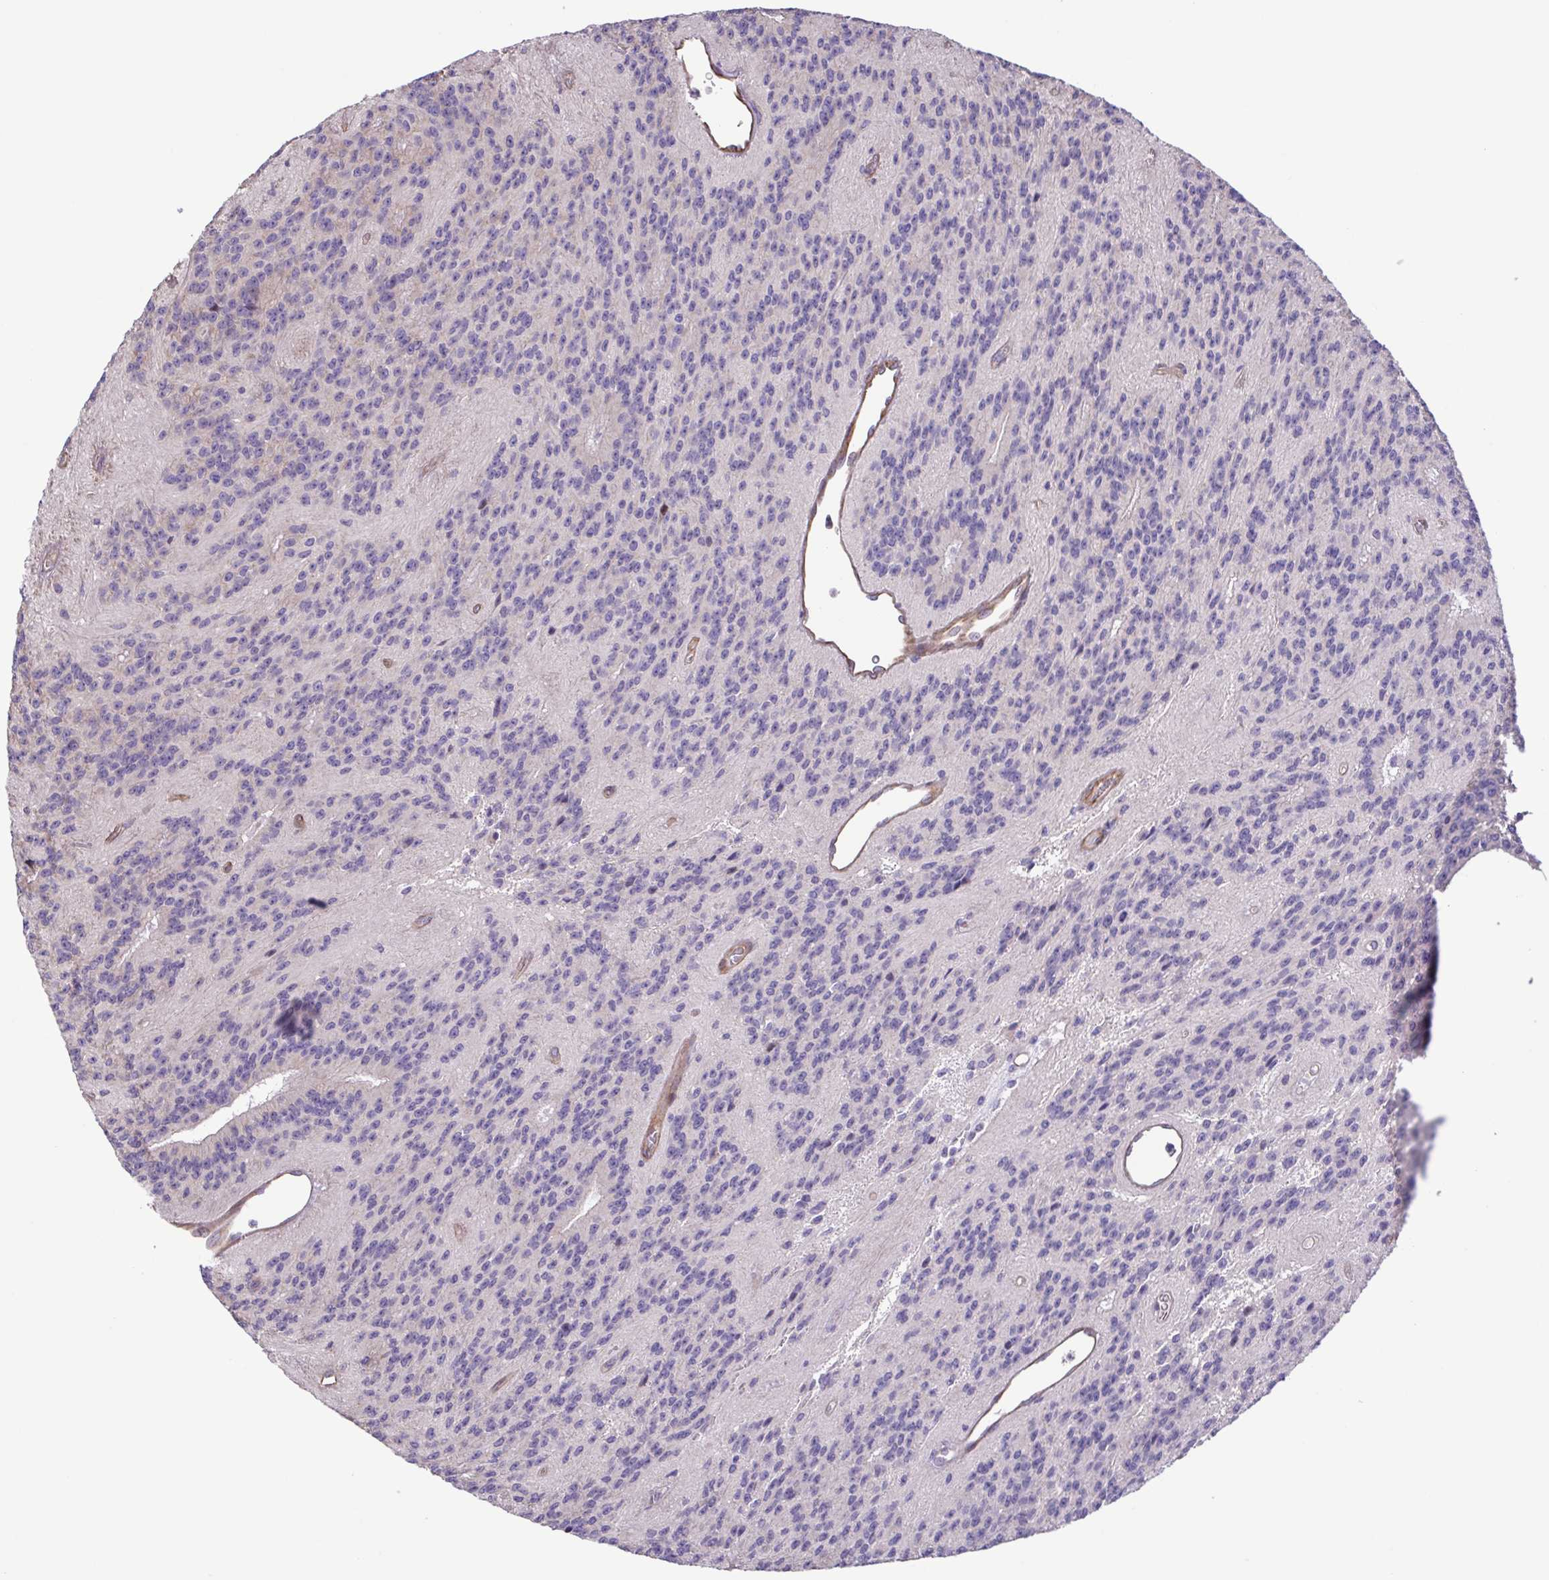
{"staining": {"intensity": "negative", "quantity": "none", "location": "none"}, "tissue": "glioma", "cell_type": "Tumor cells", "image_type": "cancer", "snomed": [{"axis": "morphology", "description": "Glioma, malignant, Low grade"}, {"axis": "topography", "description": "Brain"}], "caption": "Tumor cells show no significant positivity in malignant low-grade glioma. The staining is performed using DAB (3,3'-diaminobenzidine) brown chromogen with nuclei counter-stained in using hematoxylin.", "gene": "FLT1", "patient": {"sex": "male", "age": 31}}